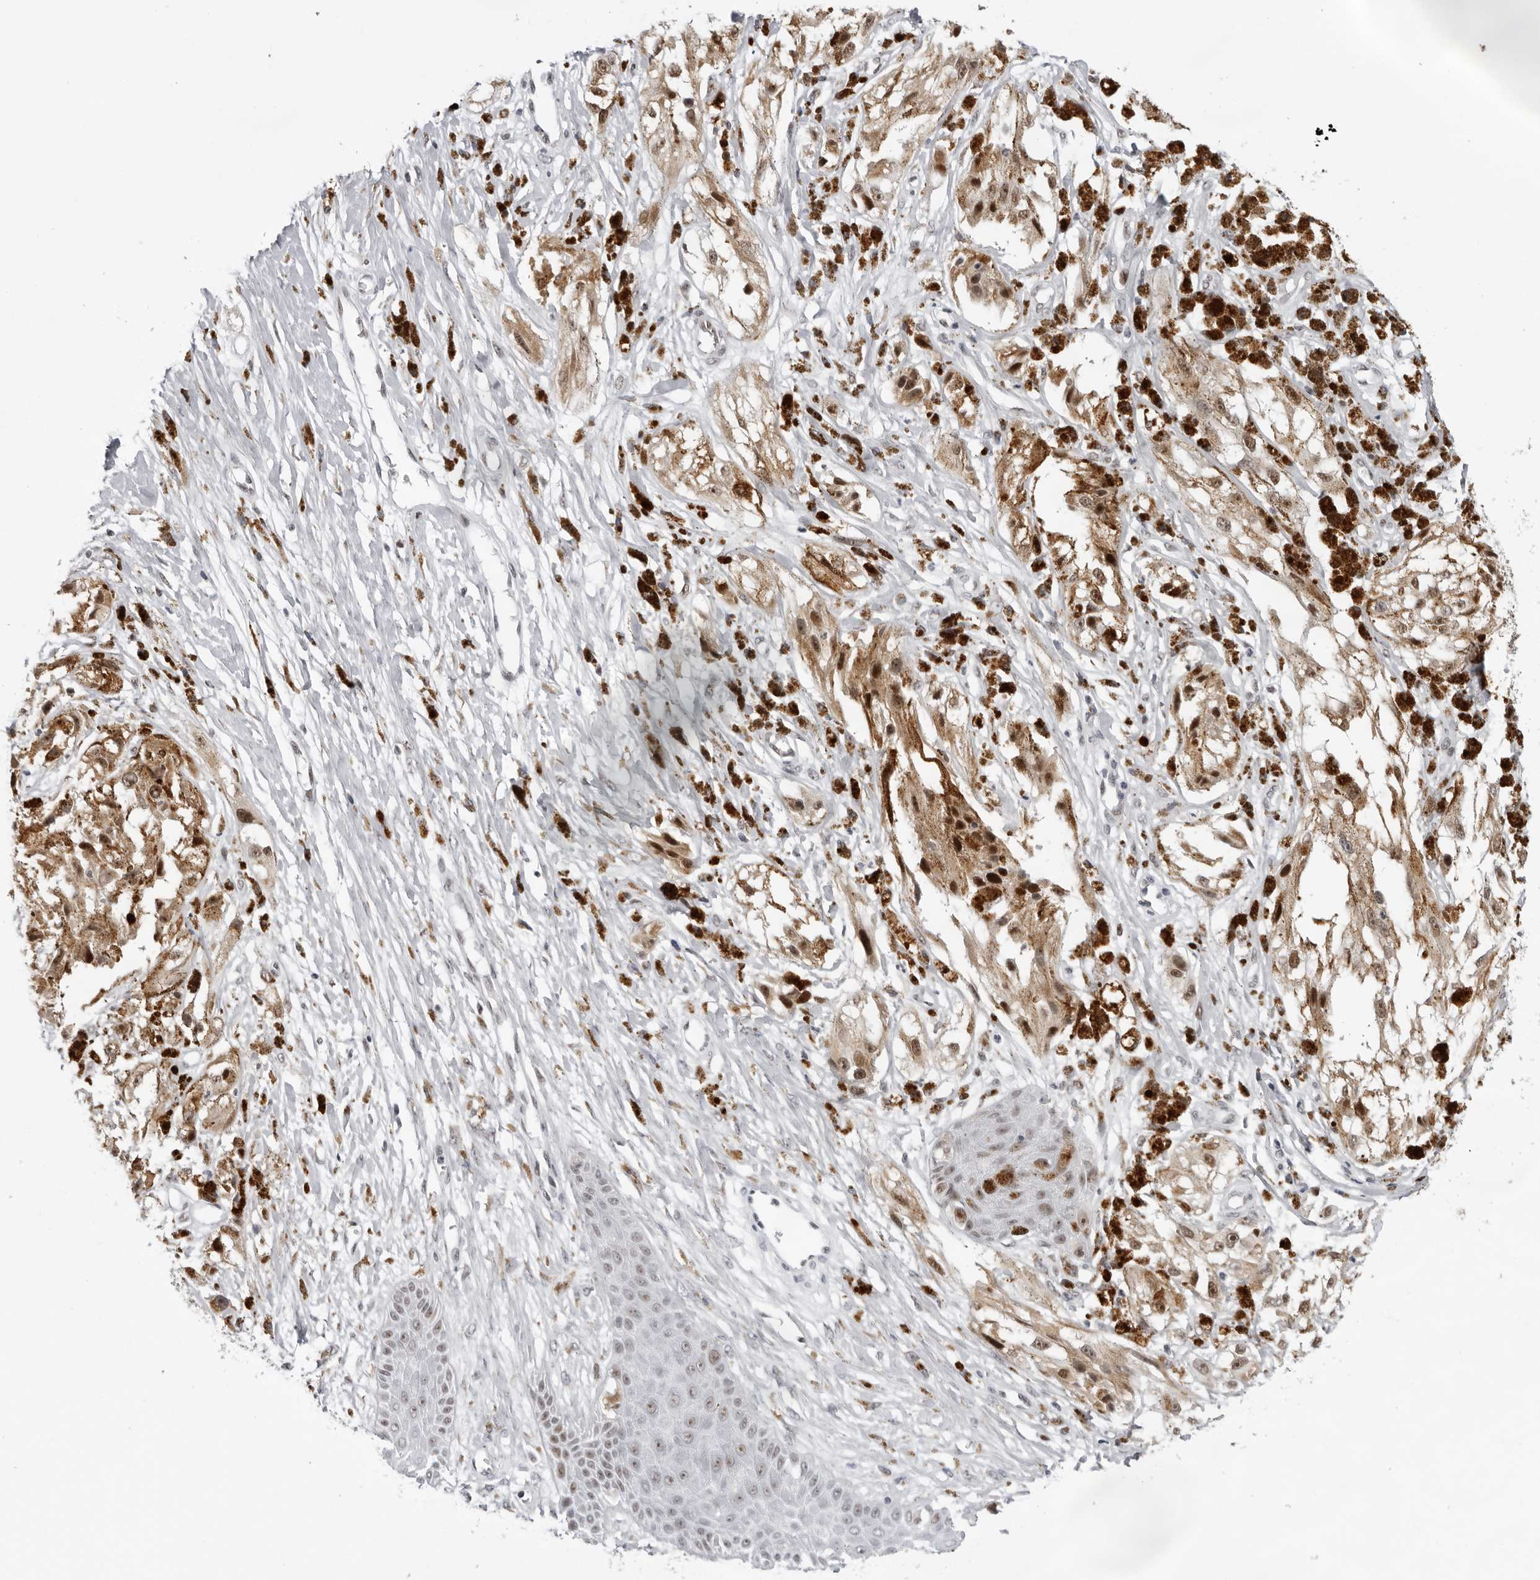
{"staining": {"intensity": "weak", "quantity": ">75%", "location": "nuclear"}, "tissue": "melanoma", "cell_type": "Tumor cells", "image_type": "cancer", "snomed": [{"axis": "morphology", "description": "Malignant melanoma, NOS"}, {"axis": "topography", "description": "Skin"}], "caption": "The histopathology image shows staining of melanoma, revealing weak nuclear protein positivity (brown color) within tumor cells.", "gene": "USP1", "patient": {"sex": "male", "age": 88}}